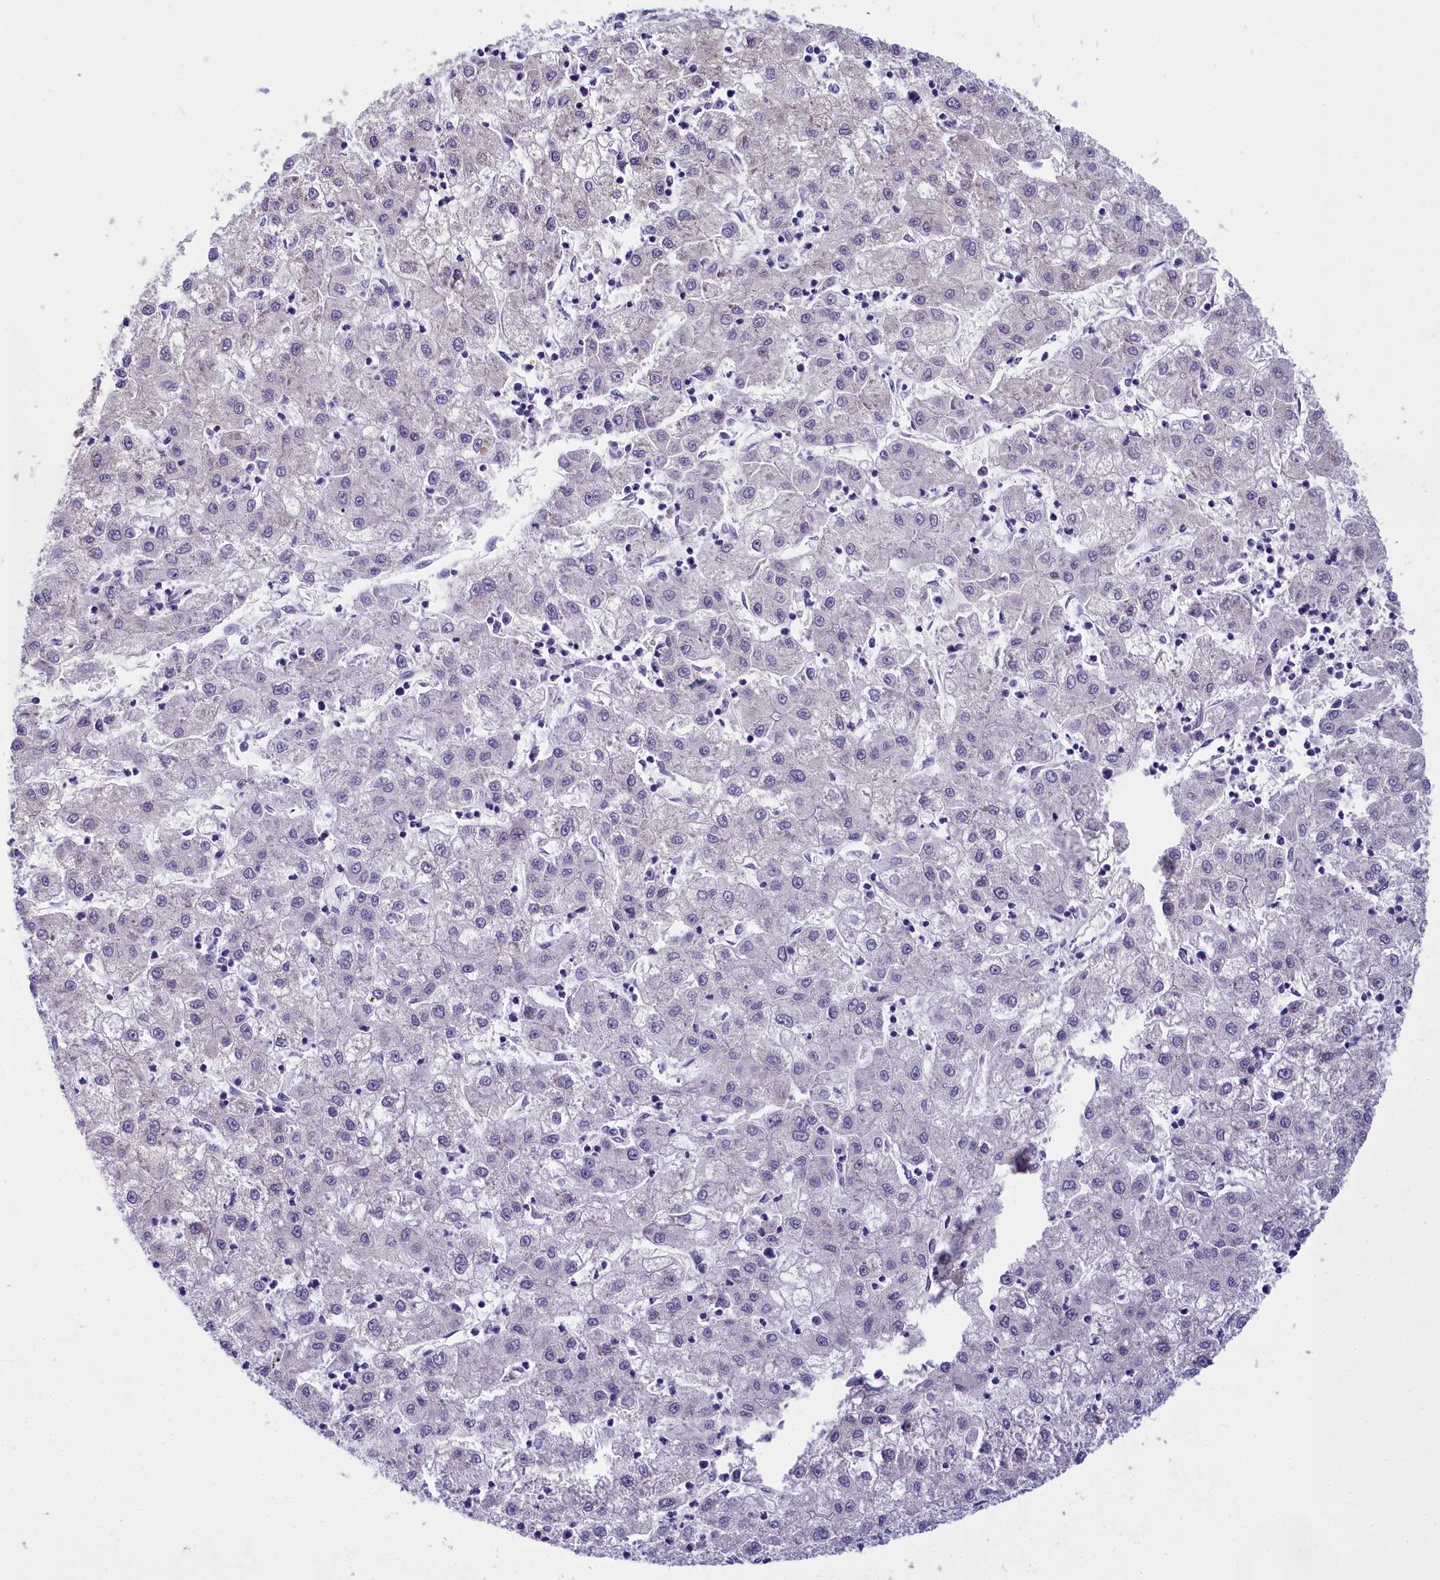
{"staining": {"intensity": "negative", "quantity": "none", "location": "none"}, "tissue": "liver cancer", "cell_type": "Tumor cells", "image_type": "cancer", "snomed": [{"axis": "morphology", "description": "Carcinoma, Hepatocellular, NOS"}, {"axis": "topography", "description": "Liver"}], "caption": "The immunohistochemistry histopathology image has no significant positivity in tumor cells of liver hepatocellular carcinoma tissue. (Immunohistochemistry, brightfield microscopy, high magnification).", "gene": "TIMM22", "patient": {"sex": "male", "age": 72}}